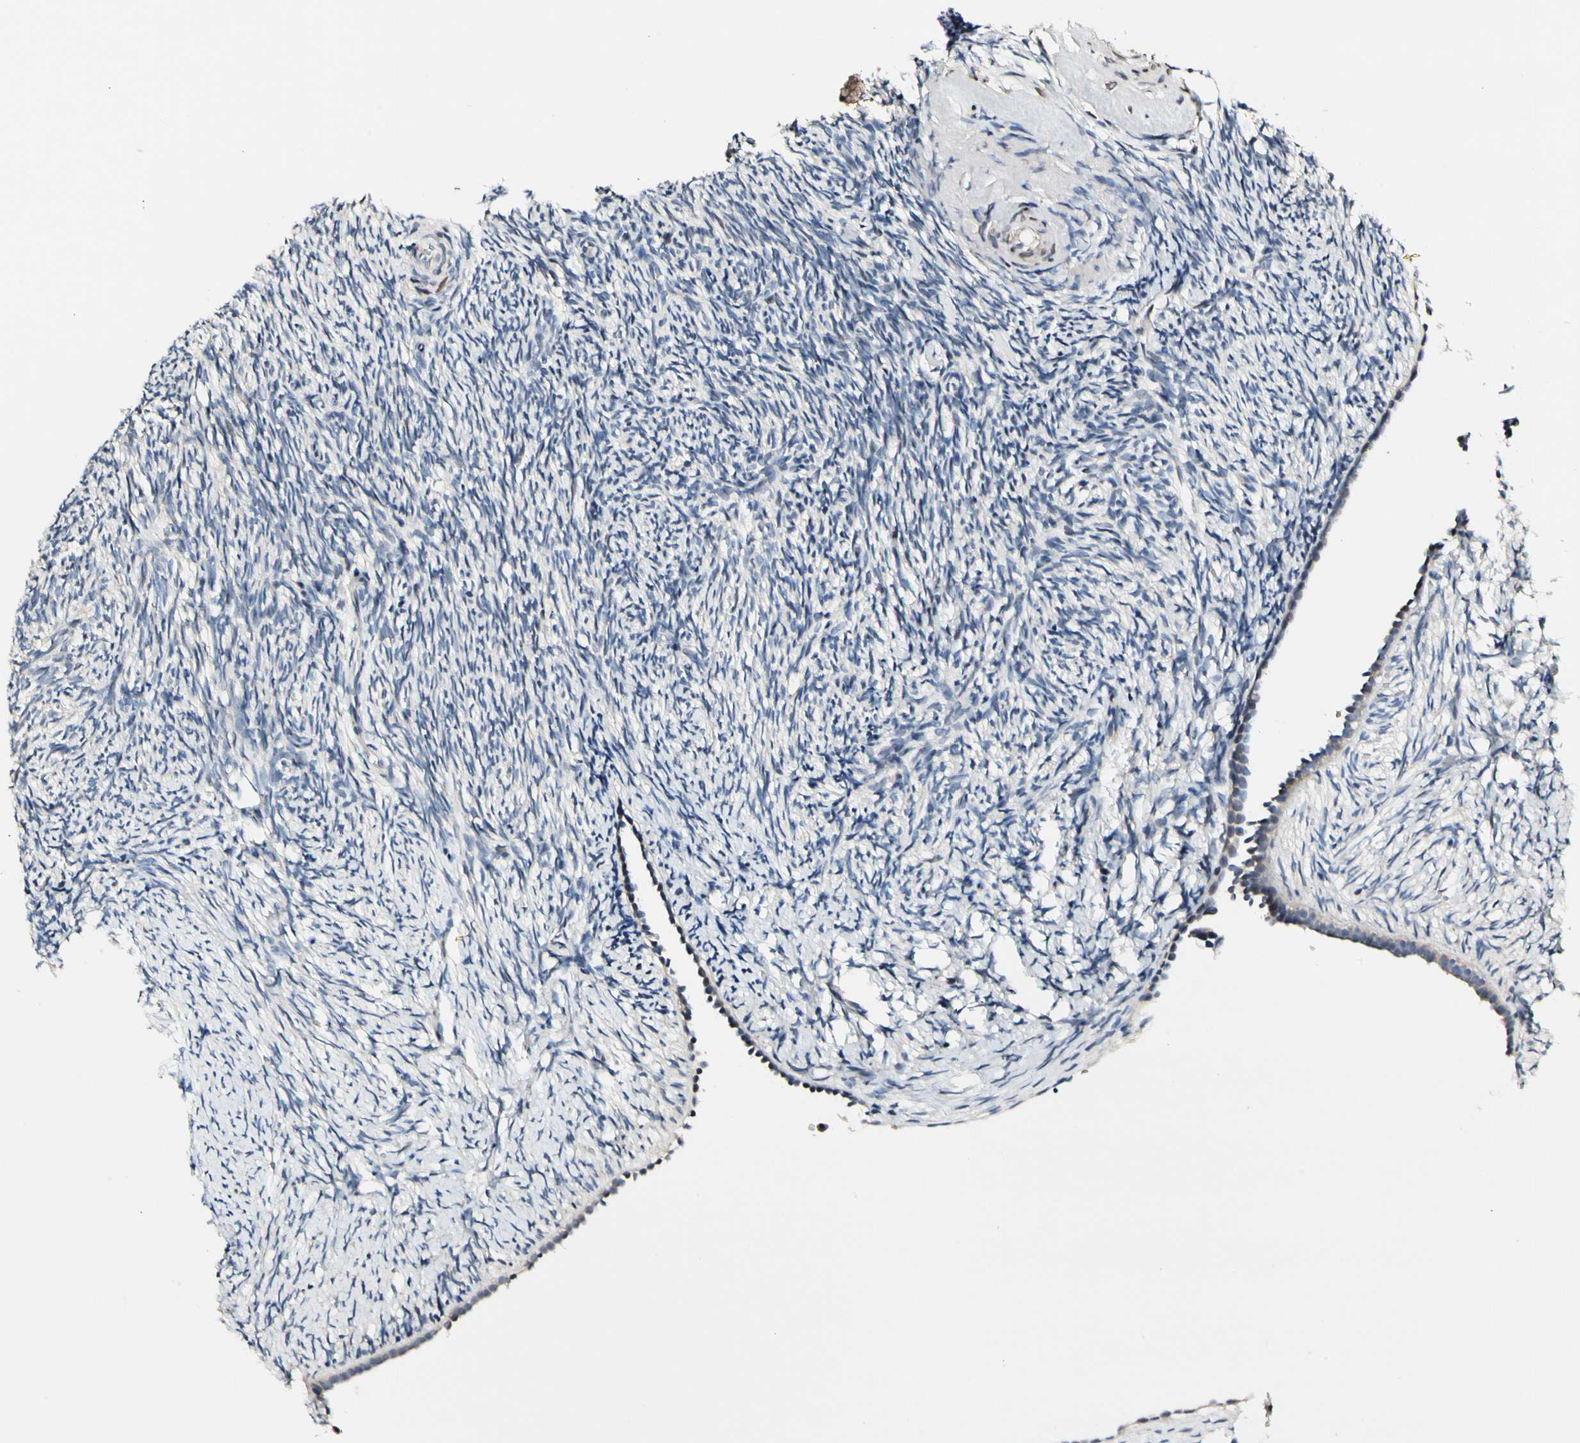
{"staining": {"intensity": "negative", "quantity": "none", "location": "none"}, "tissue": "ovary", "cell_type": "Ovarian stroma cells", "image_type": "normal", "snomed": [{"axis": "morphology", "description": "Normal tissue, NOS"}, {"axis": "topography", "description": "Ovary"}], "caption": "Photomicrograph shows no significant protein expression in ovarian stroma cells of benign ovary. (Brightfield microscopy of DAB IHC at high magnification).", "gene": "SOX30", "patient": {"sex": "female", "age": 60}}